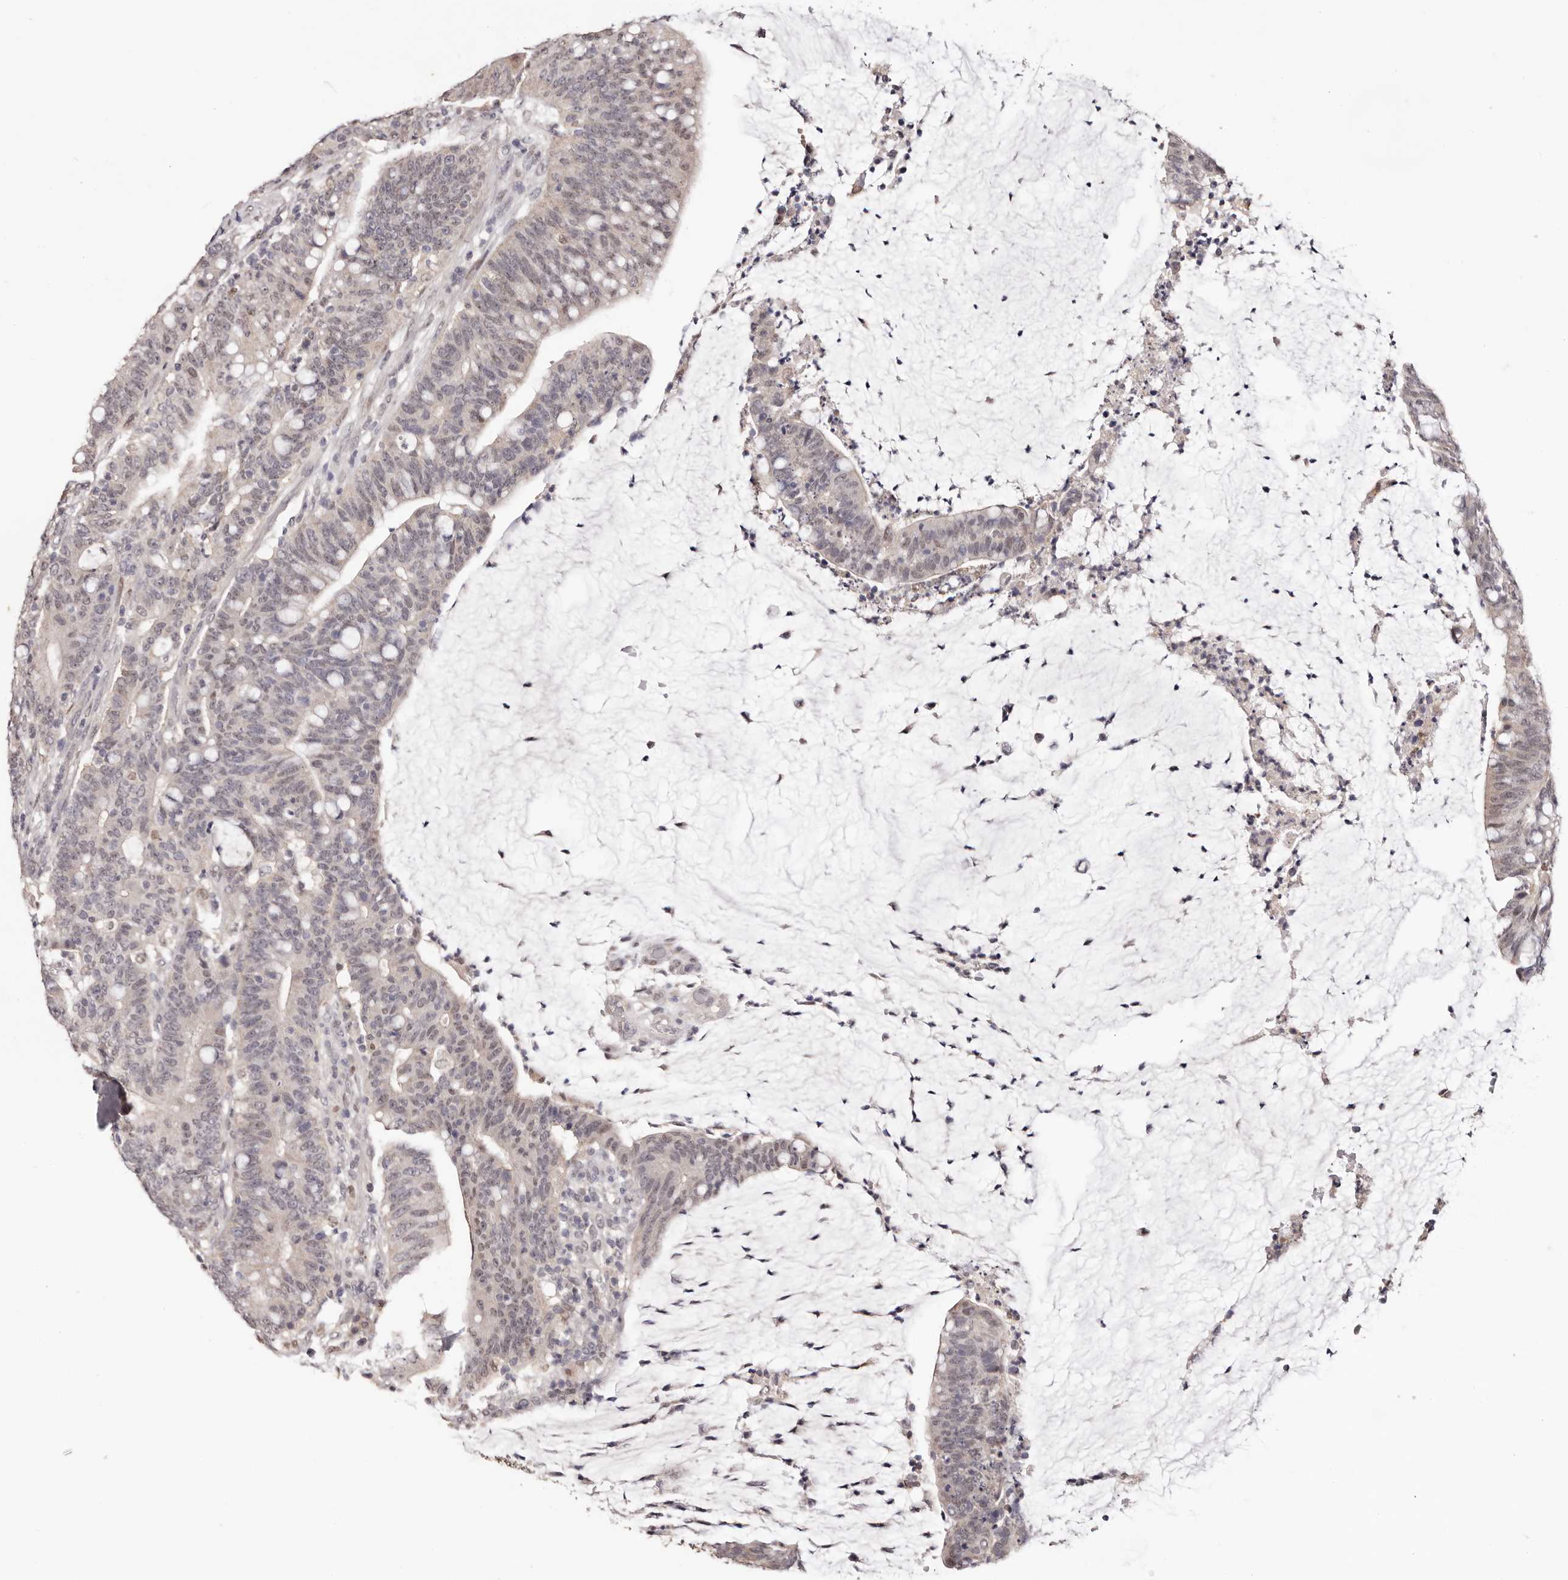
{"staining": {"intensity": "weak", "quantity": "<25%", "location": "nuclear"}, "tissue": "colorectal cancer", "cell_type": "Tumor cells", "image_type": "cancer", "snomed": [{"axis": "morphology", "description": "Adenocarcinoma, NOS"}, {"axis": "topography", "description": "Colon"}], "caption": "Tumor cells are negative for protein expression in human colorectal adenocarcinoma.", "gene": "TYW3", "patient": {"sex": "female", "age": 66}}